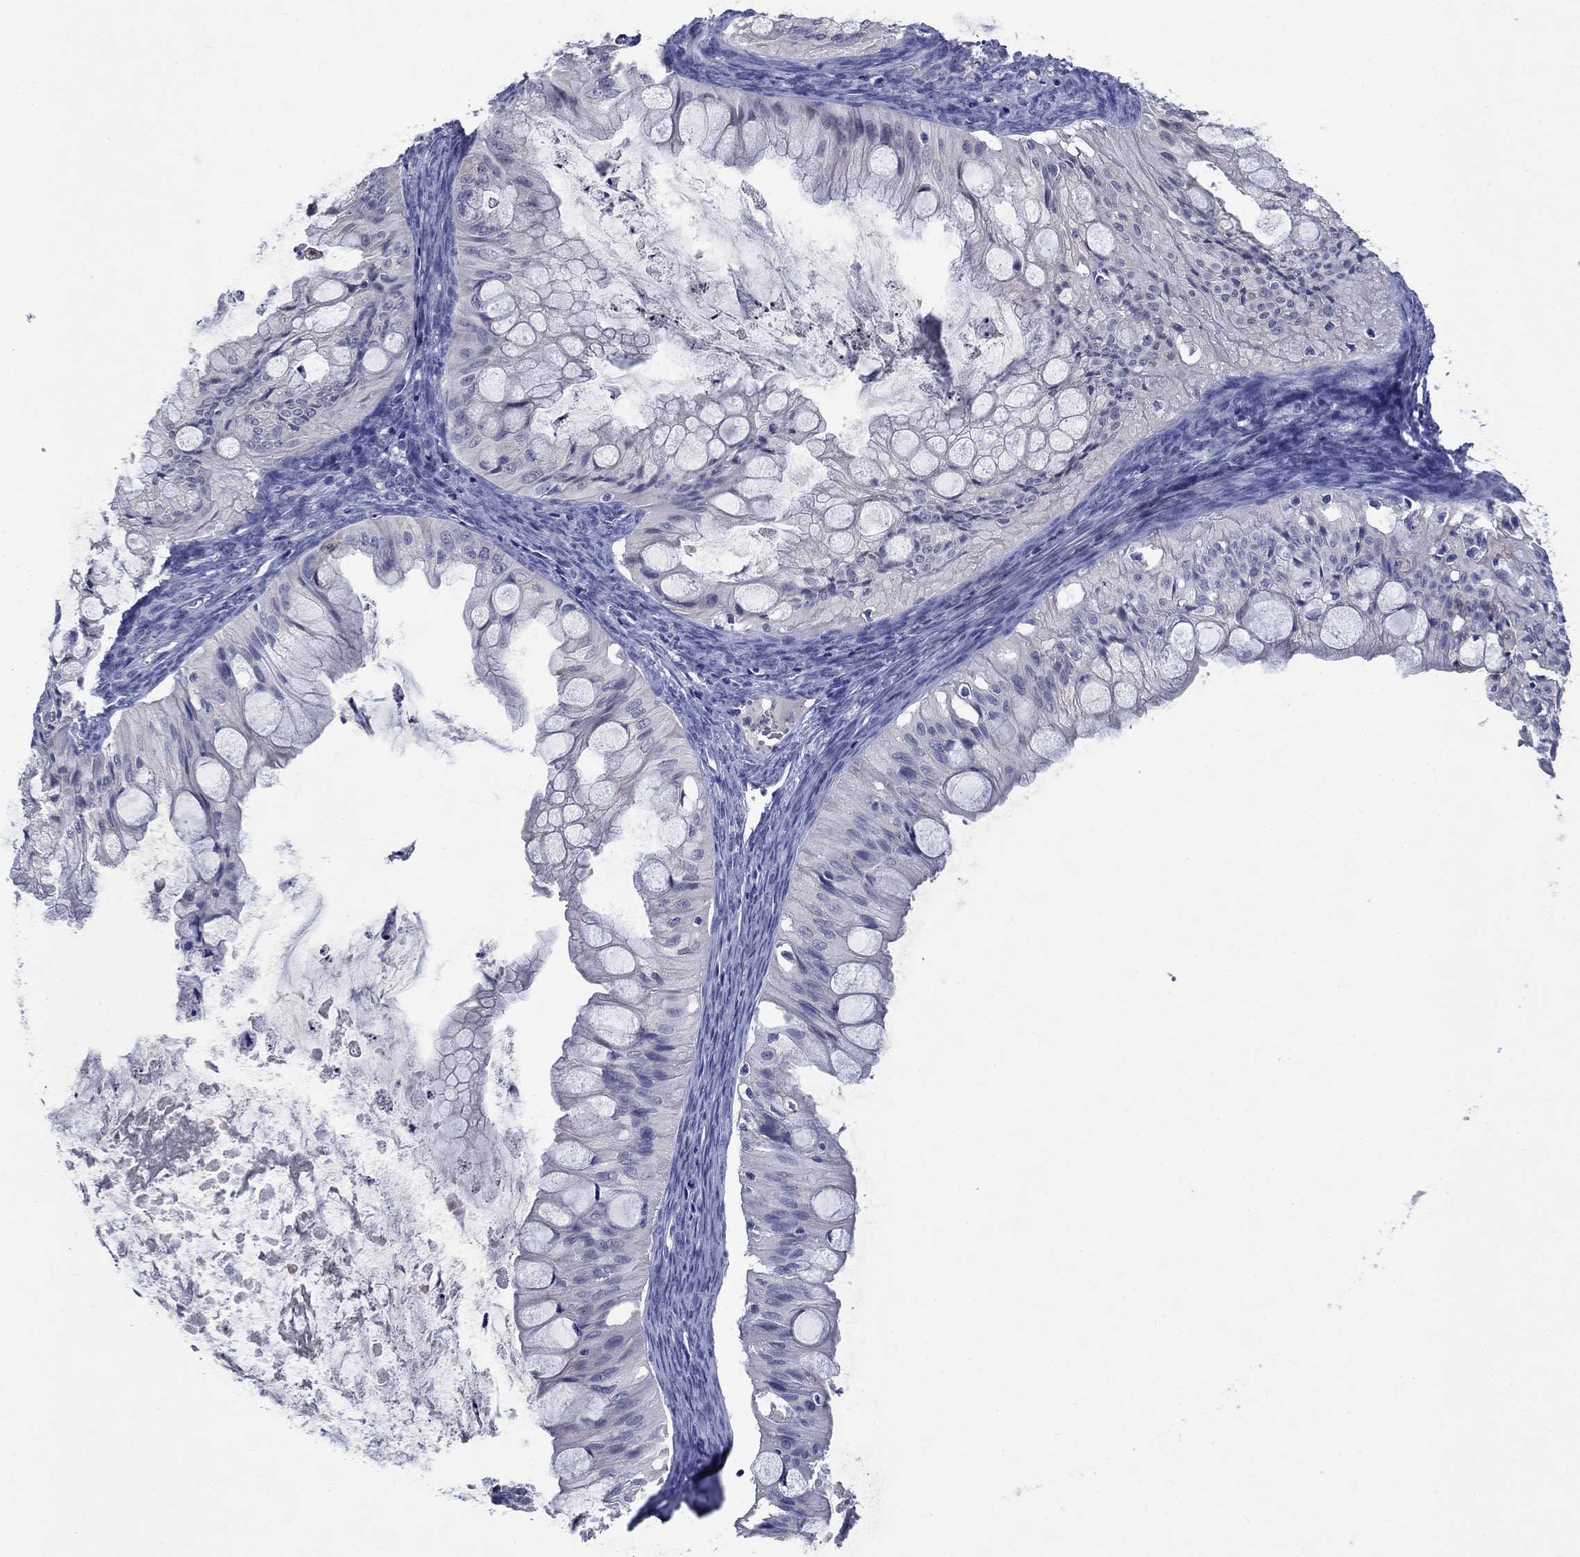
{"staining": {"intensity": "negative", "quantity": "none", "location": "none"}, "tissue": "ovarian cancer", "cell_type": "Tumor cells", "image_type": "cancer", "snomed": [{"axis": "morphology", "description": "Cystadenocarcinoma, mucinous, NOS"}, {"axis": "topography", "description": "Ovary"}], "caption": "DAB (3,3'-diaminobenzidine) immunohistochemical staining of human ovarian cancer (mucinous cystadenocarcinoma) shows no significant expression in tumor cells.", "gene": "SULT2B1", "patient": {"sex": "female", "age": 57}}